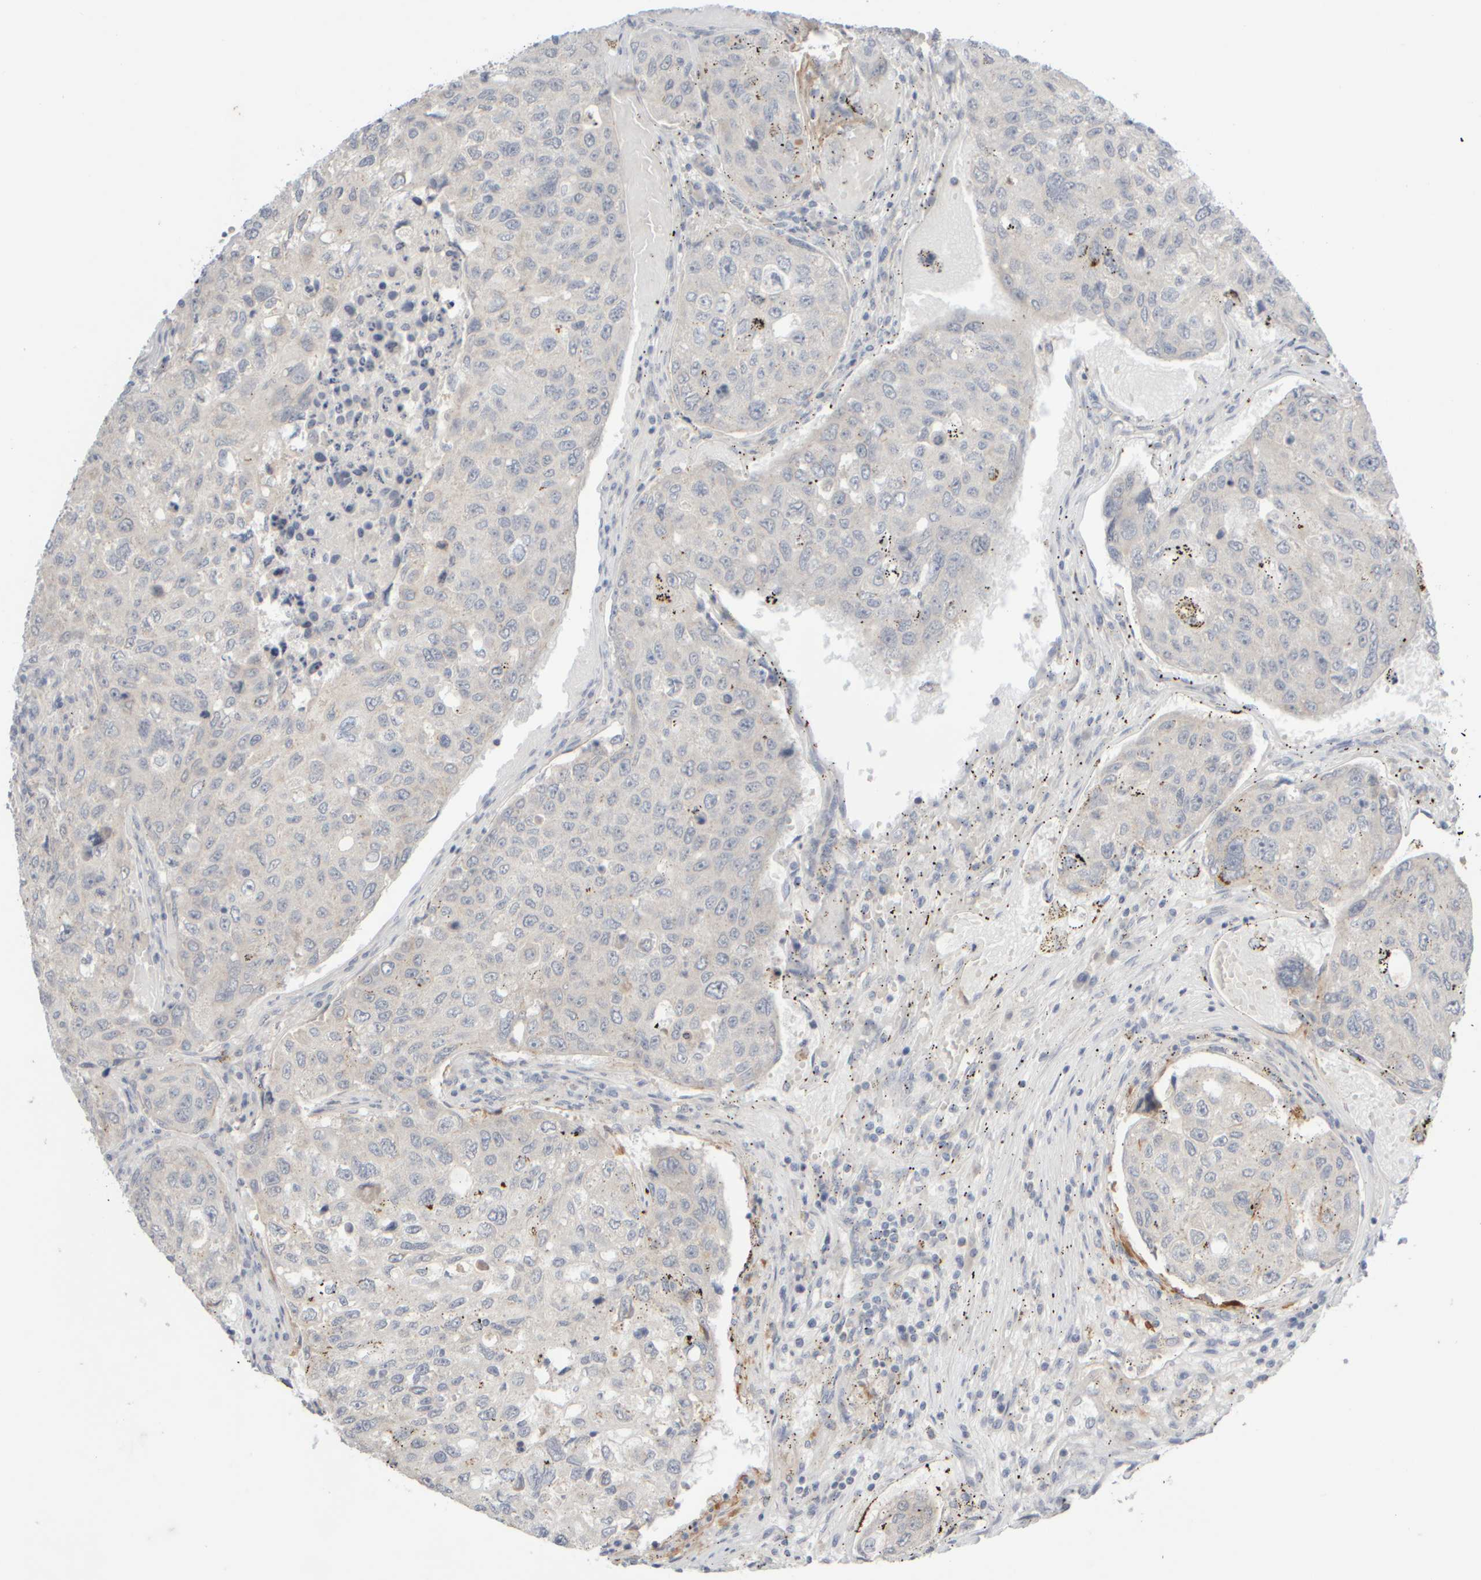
{"staining": {"intensity": "negative", "quantity": "none", "location": "none"}, "tissue": "urothelial cancer", "cell_type": "Tumor cells", "image_type": "cancer", "snomed": [{"axis": "morphology", "description": "Urothelial carcinoma, High grade"}, {"axis": "topography", "description": "Lymph node"}, {"axis": "topography", "description": "Urinary bladder"}], "caption": "Tumor cells show no significant expression in urothelial cancer.", "gene": "GOPC", "patient": {"sex": "male", "age": 51}}